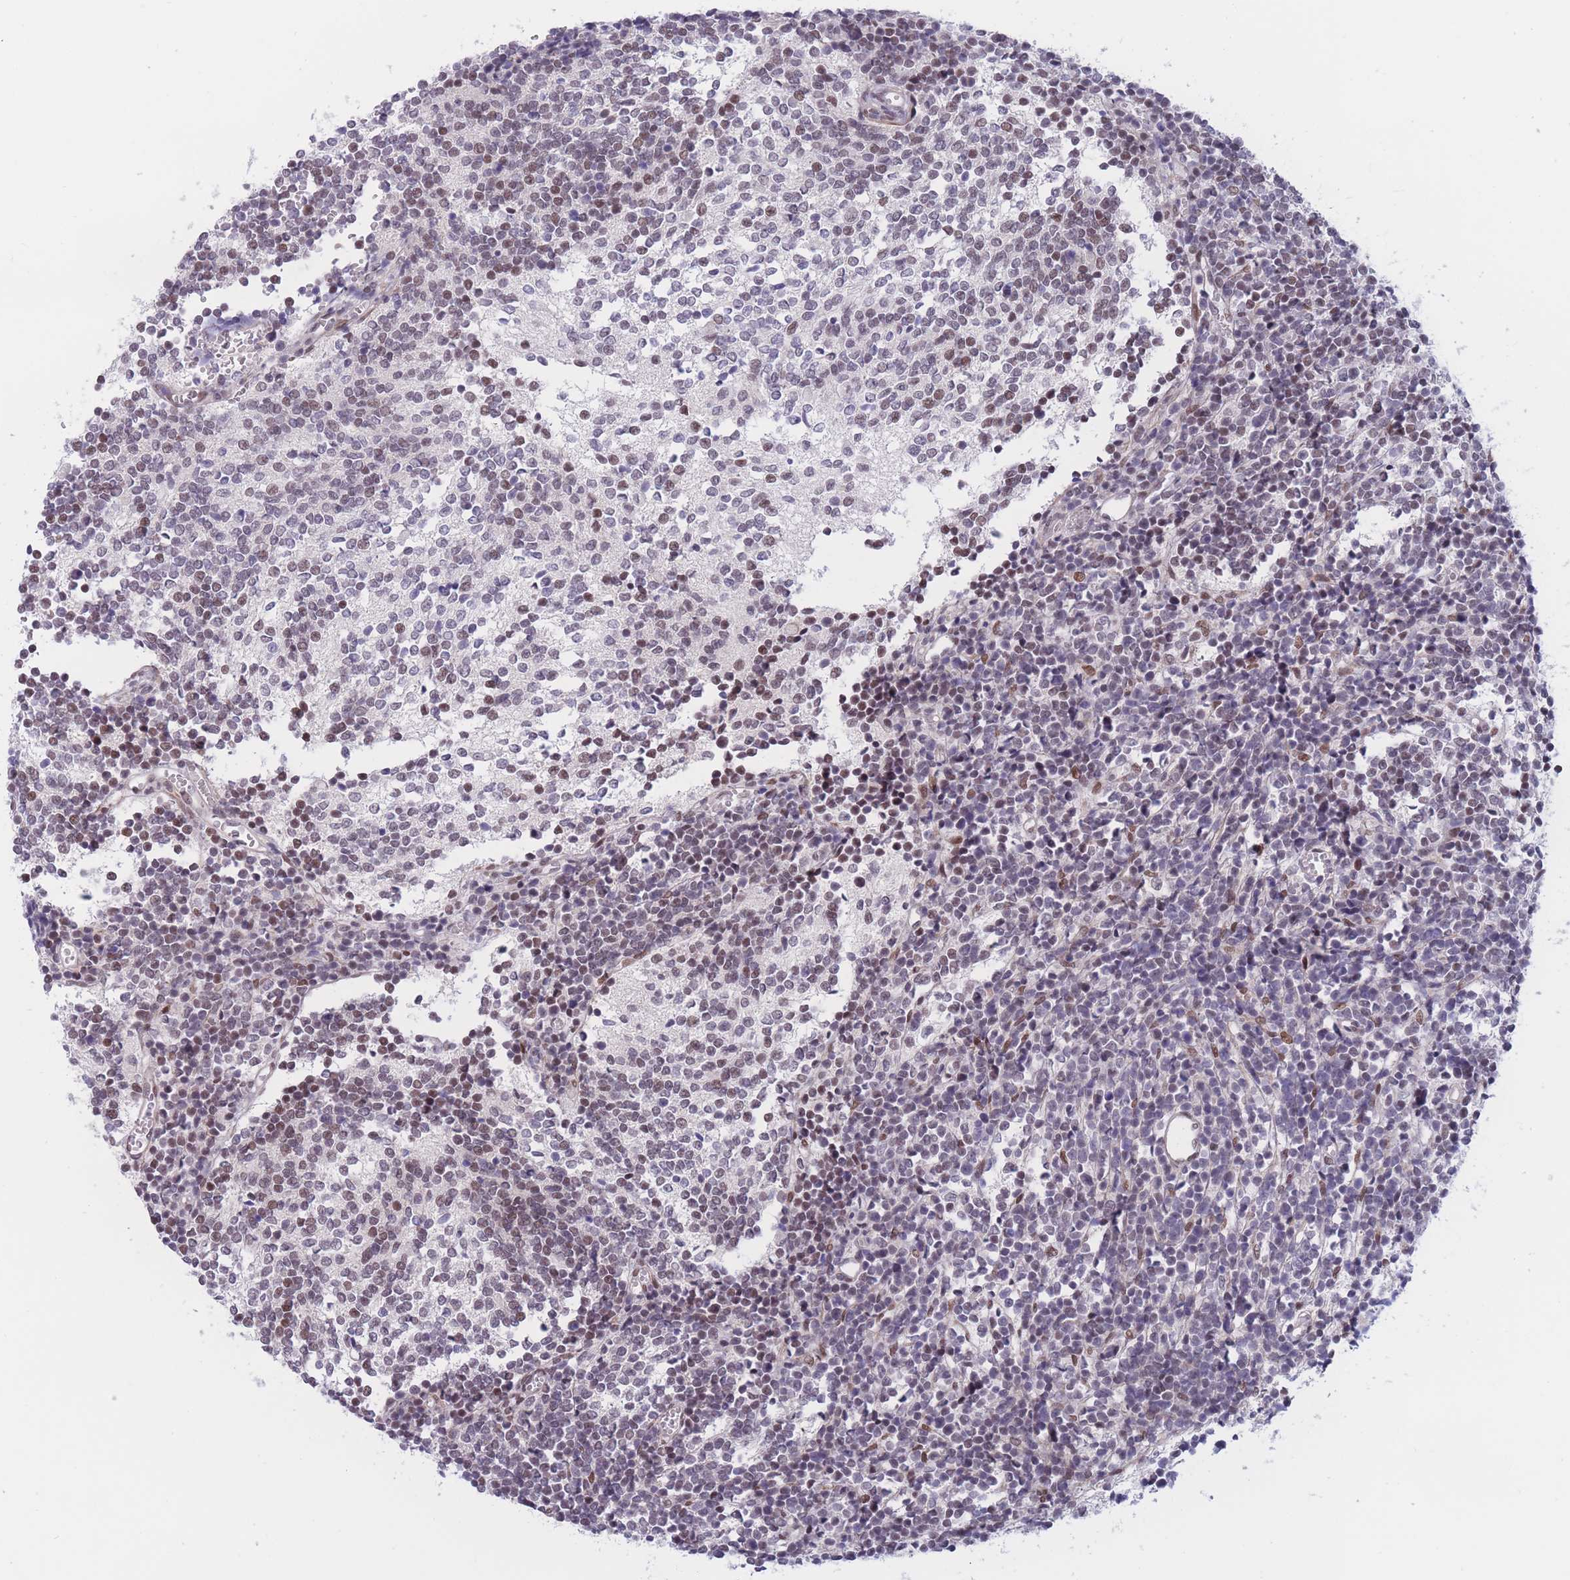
{"staining": {"intensity": "negative", "quantity": "none", "location": "none"}, "tissue": "glioma", "cell_type": "Tumor cells", "image_type": "cancer", "snomed": [{"axis": "morphology", "description": "Glioma, malignant, Low grade"}, {"axis": "topography", "description": "Brain"}], "caption": "High power microscopy photomicrograph of an immunohistochemistry histopathology image of glioma, revealing no significant expression in tumor cells.", "gene": "BCL9L", "patient": {"sex": "female", "age": 1}}